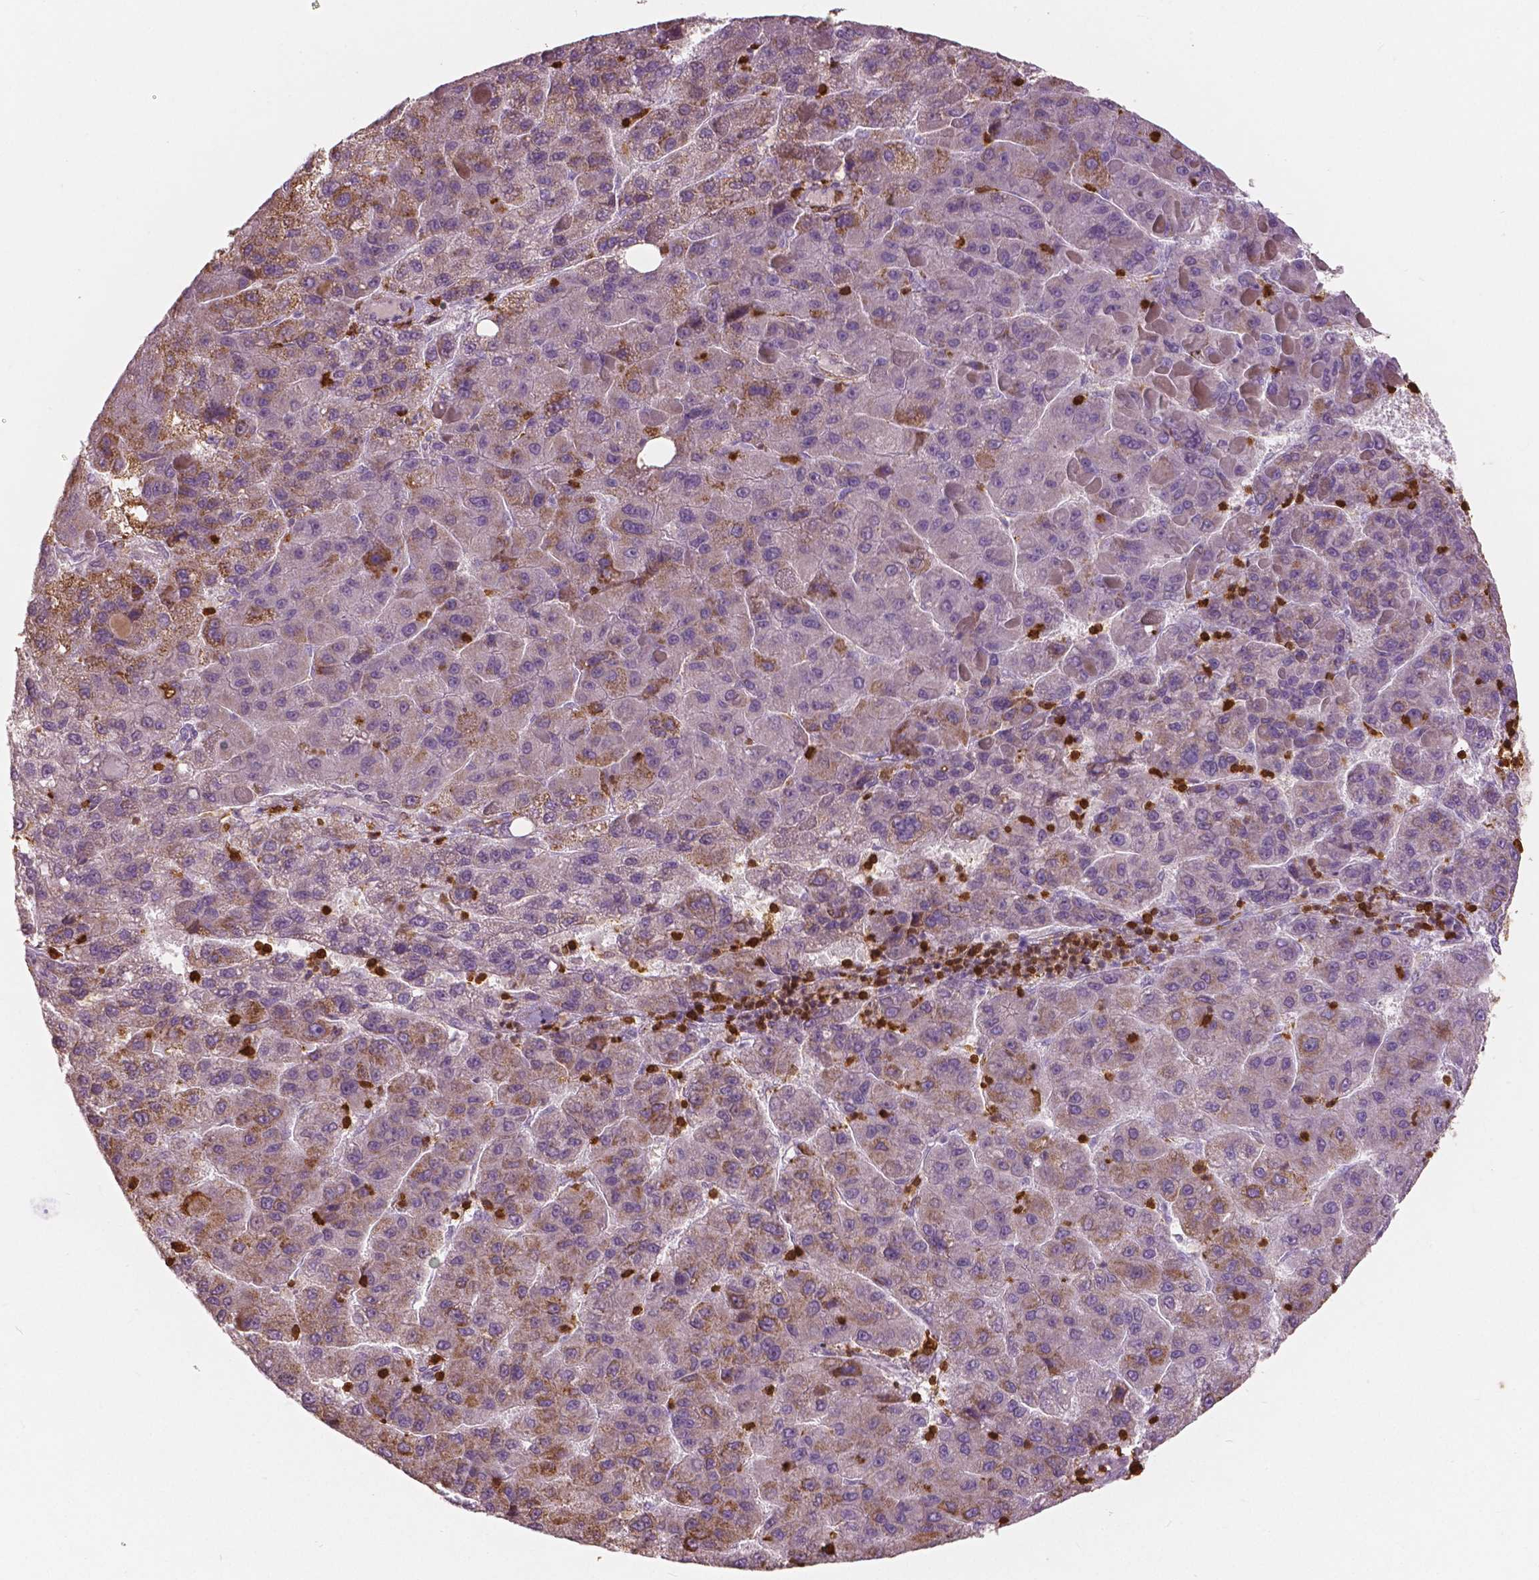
{"staining": {"intensity": "weak", "quantity": "<25%", "location": "cytoplasmic/membranous"}, "tissue": "liver cancer", "cell_type": "Tumor cells", "image_type": "cancer", "snomed": [{"axis": "morphology", "description": "Carcinoma, Hepatocellular, NOS"}, {"axis": "topography", "description": "Liver"}], "caption": "DAB immunohistochemical staining of human liver cancer reveals no significant staining in tumor cells.", "gene": "S100A4", "patient": {"sex": "female", "age": 82}}